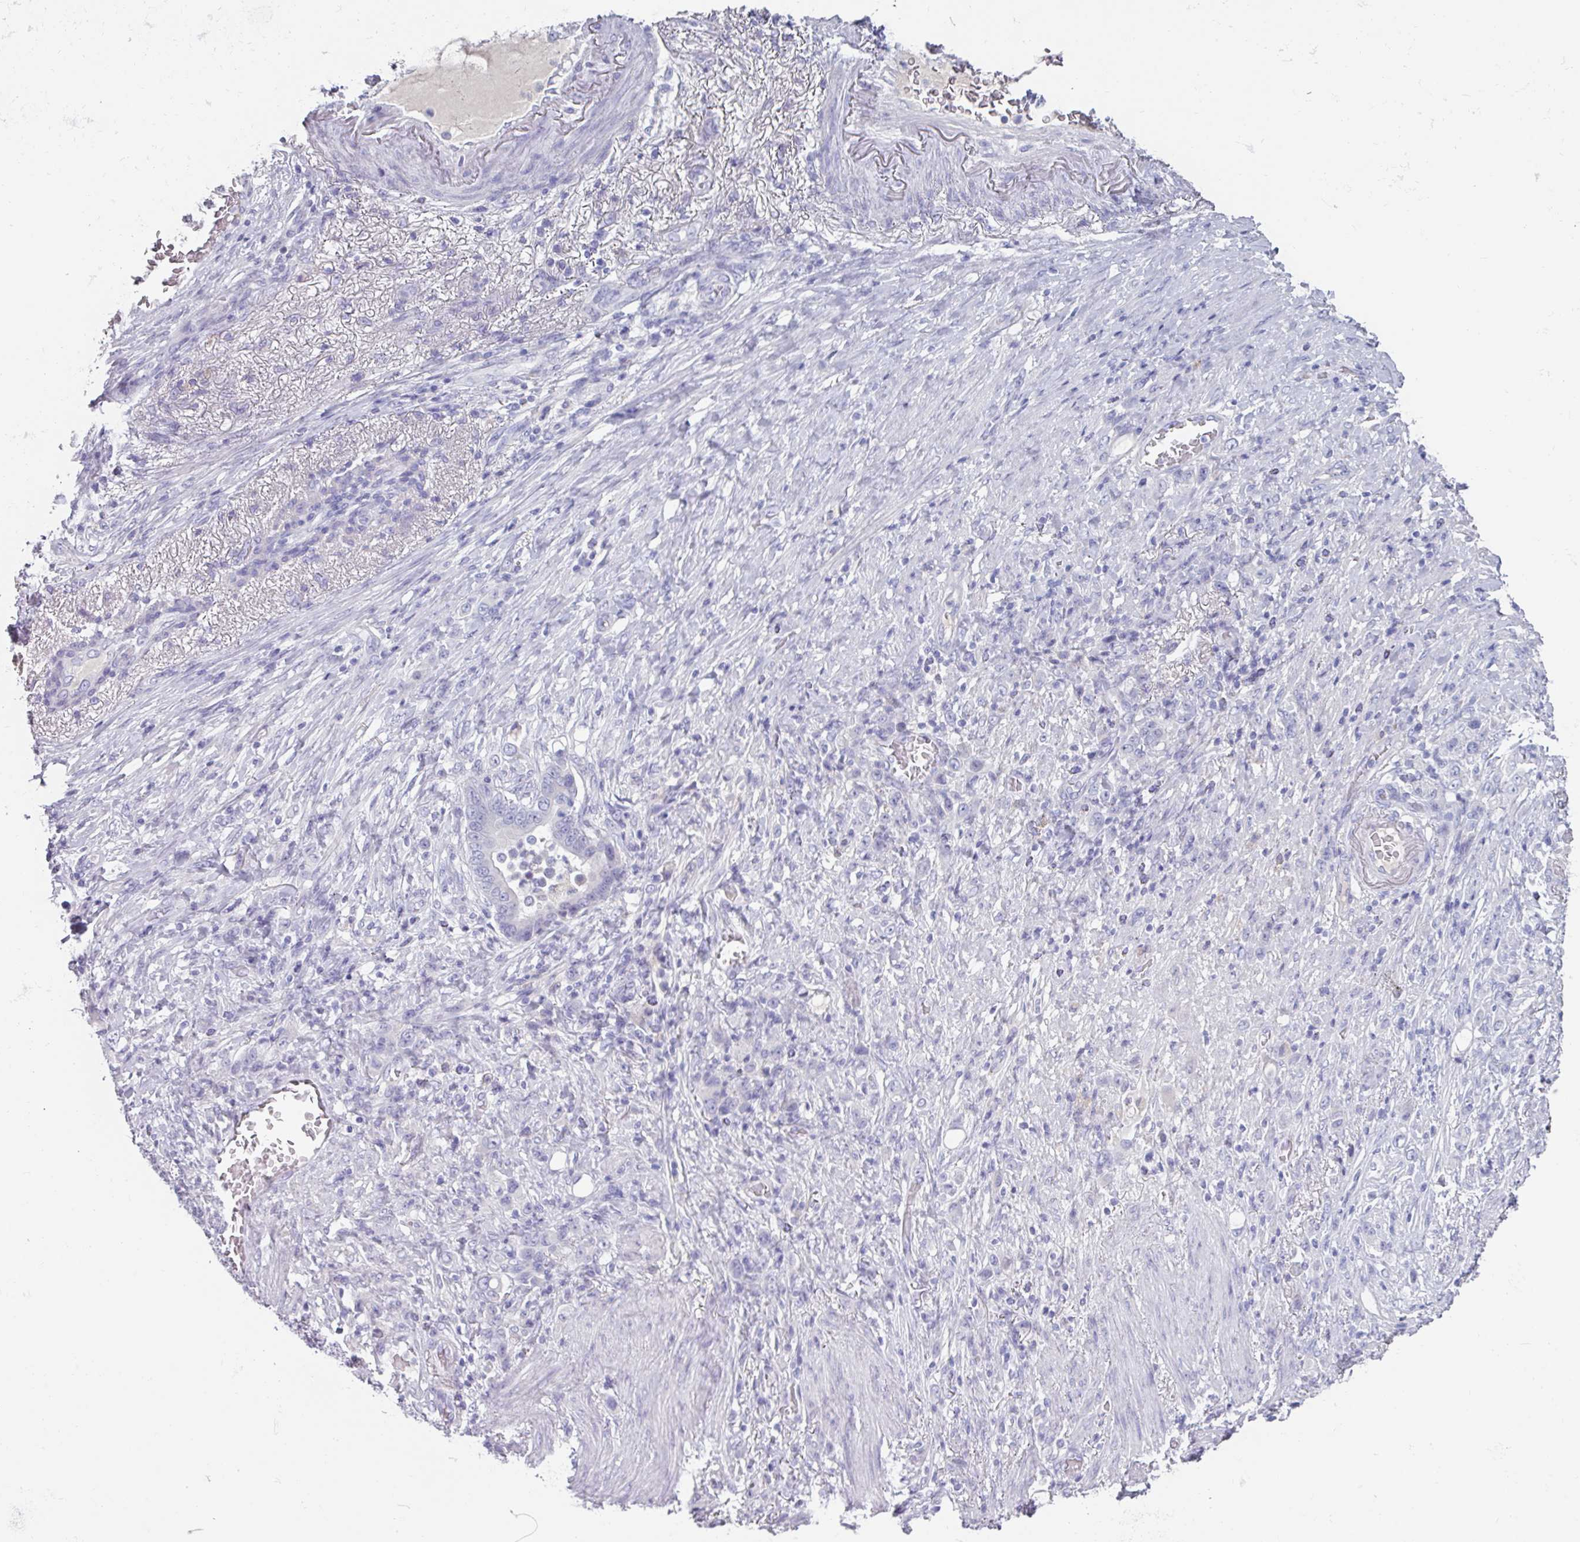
{"staining": {"intensity": "negative", "quantity": "none", "location": "none"}, "tissue": "stomach cancer", "cell_type": "Tumor cells", "image_type": "cancer", "snomed": [{"axis": "morphology", "description": "Adenocarcinoma, NOS"}, {"axis": "topography", "description": "Stomach"}], "caption": "Tumor cells are negative for brown protein staining in stomach cancer. The staining was performed using DAB (3,3'-diaminobenzidine) to visualize the protein expression in brown, while the nuclei were stained in blue with hematoxylin (Magnification: 20x).", "gene": "OR2T10", "patient": {"sex": "female", "age": 79}}